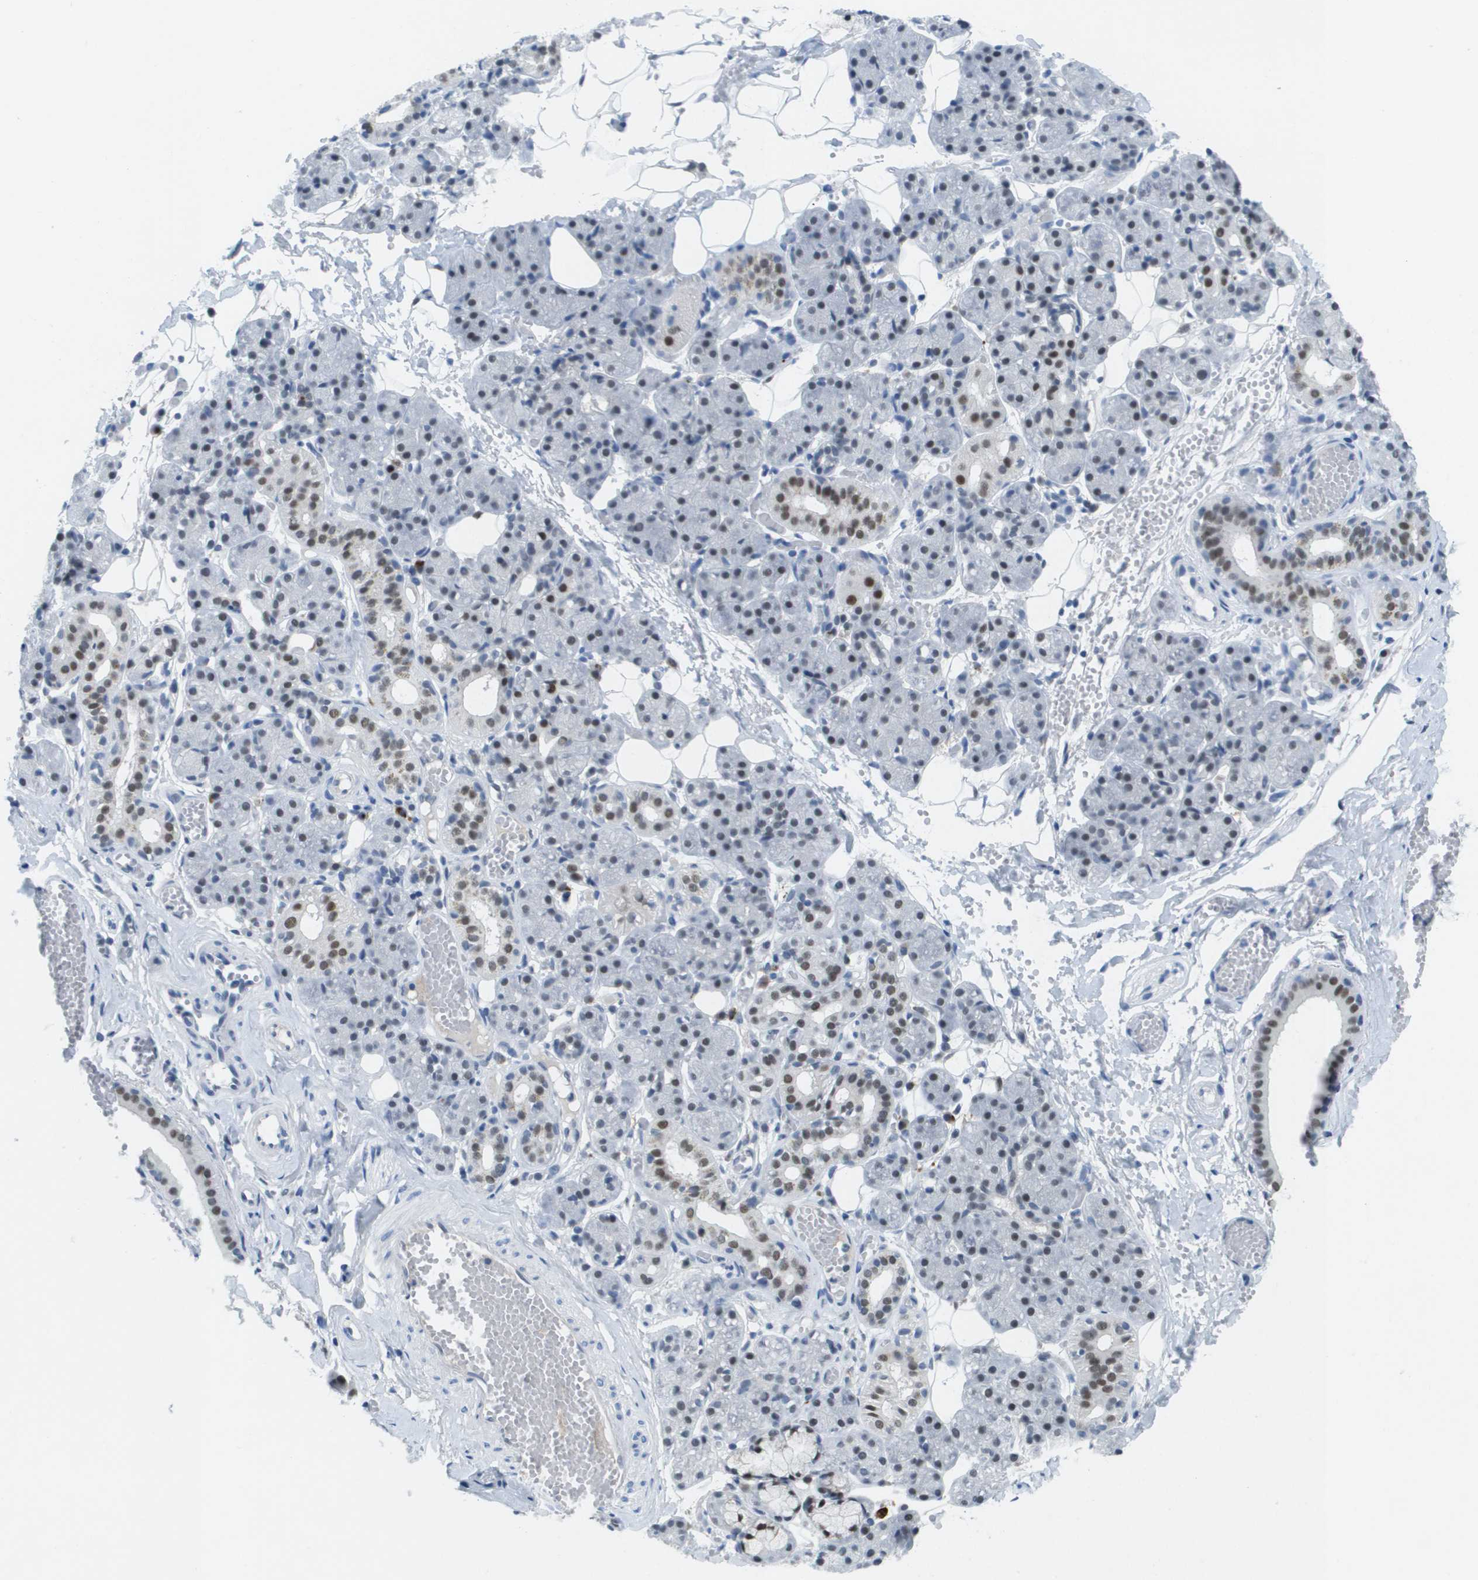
{"staining": {"intensity": "strong", "quantity": "25%-75%", "location": "nuclear"}, "tissue": "salivary gland", "cell_type": "Glandular cells", "image_type": "normal", "snomed": [{"axis": "morphology", "description": "Normal tissue, NOS"}, {"axis": "topography", "description": "Salivary gland"}], "caption": "High-magnification brightfield microscopy of benign salivary gland stained with DAB (3,3'-diaminobenzidine) (brown) and counterstained with hematoxylin (blue). glandular cells exhibit strong nuclear expression is identified in approximately25%-75% of cells.", "gene": "TP53RK", "patient": {"sex": "male", "age": 63}}